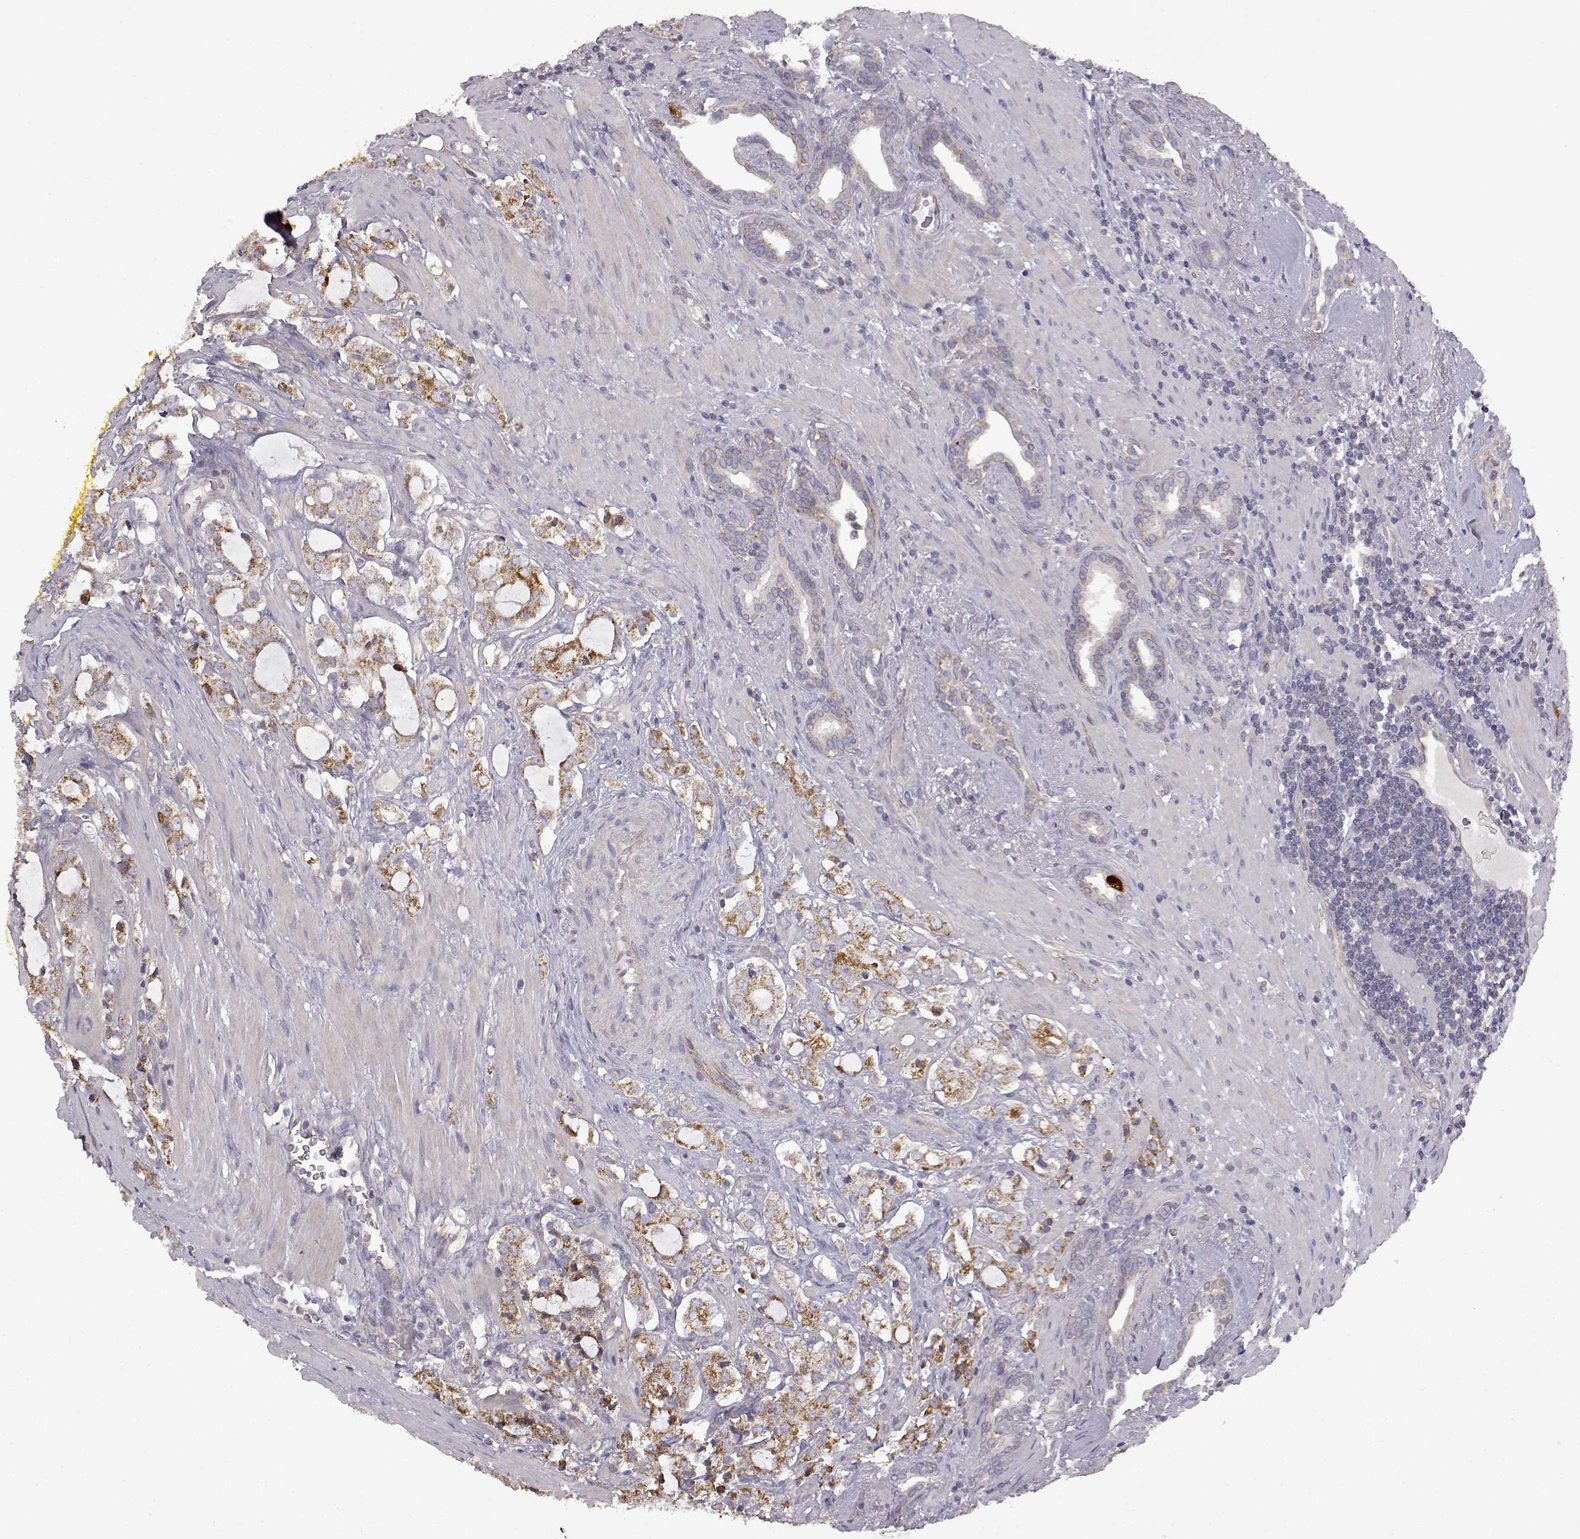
{"staining": {"intensity": "moderate", "quantity": "25%-75%", "location": "cytoplasmic/membranous"}, "tissue": "prostate cancer", "cell_type": "Tumor cells", "image_type": "cancer", "snomed": [{"axis": "morphology", "description": "Adenocarcinoma, NOS"}, {"axis": "topography", "description": "Prostate"}], "caption": "High-magnification brightfield microscopy of prostate cancer (adenocarcinoma) stained with DAB (brown) and counterstained with hematoxylin (blue). tumor cells exhibit moderate cytoplasmic/membranous staining is appreciated in approximately25%-75% of cells.", "gene": "DDC", "patient": {"sex": "male", "age": 66}}